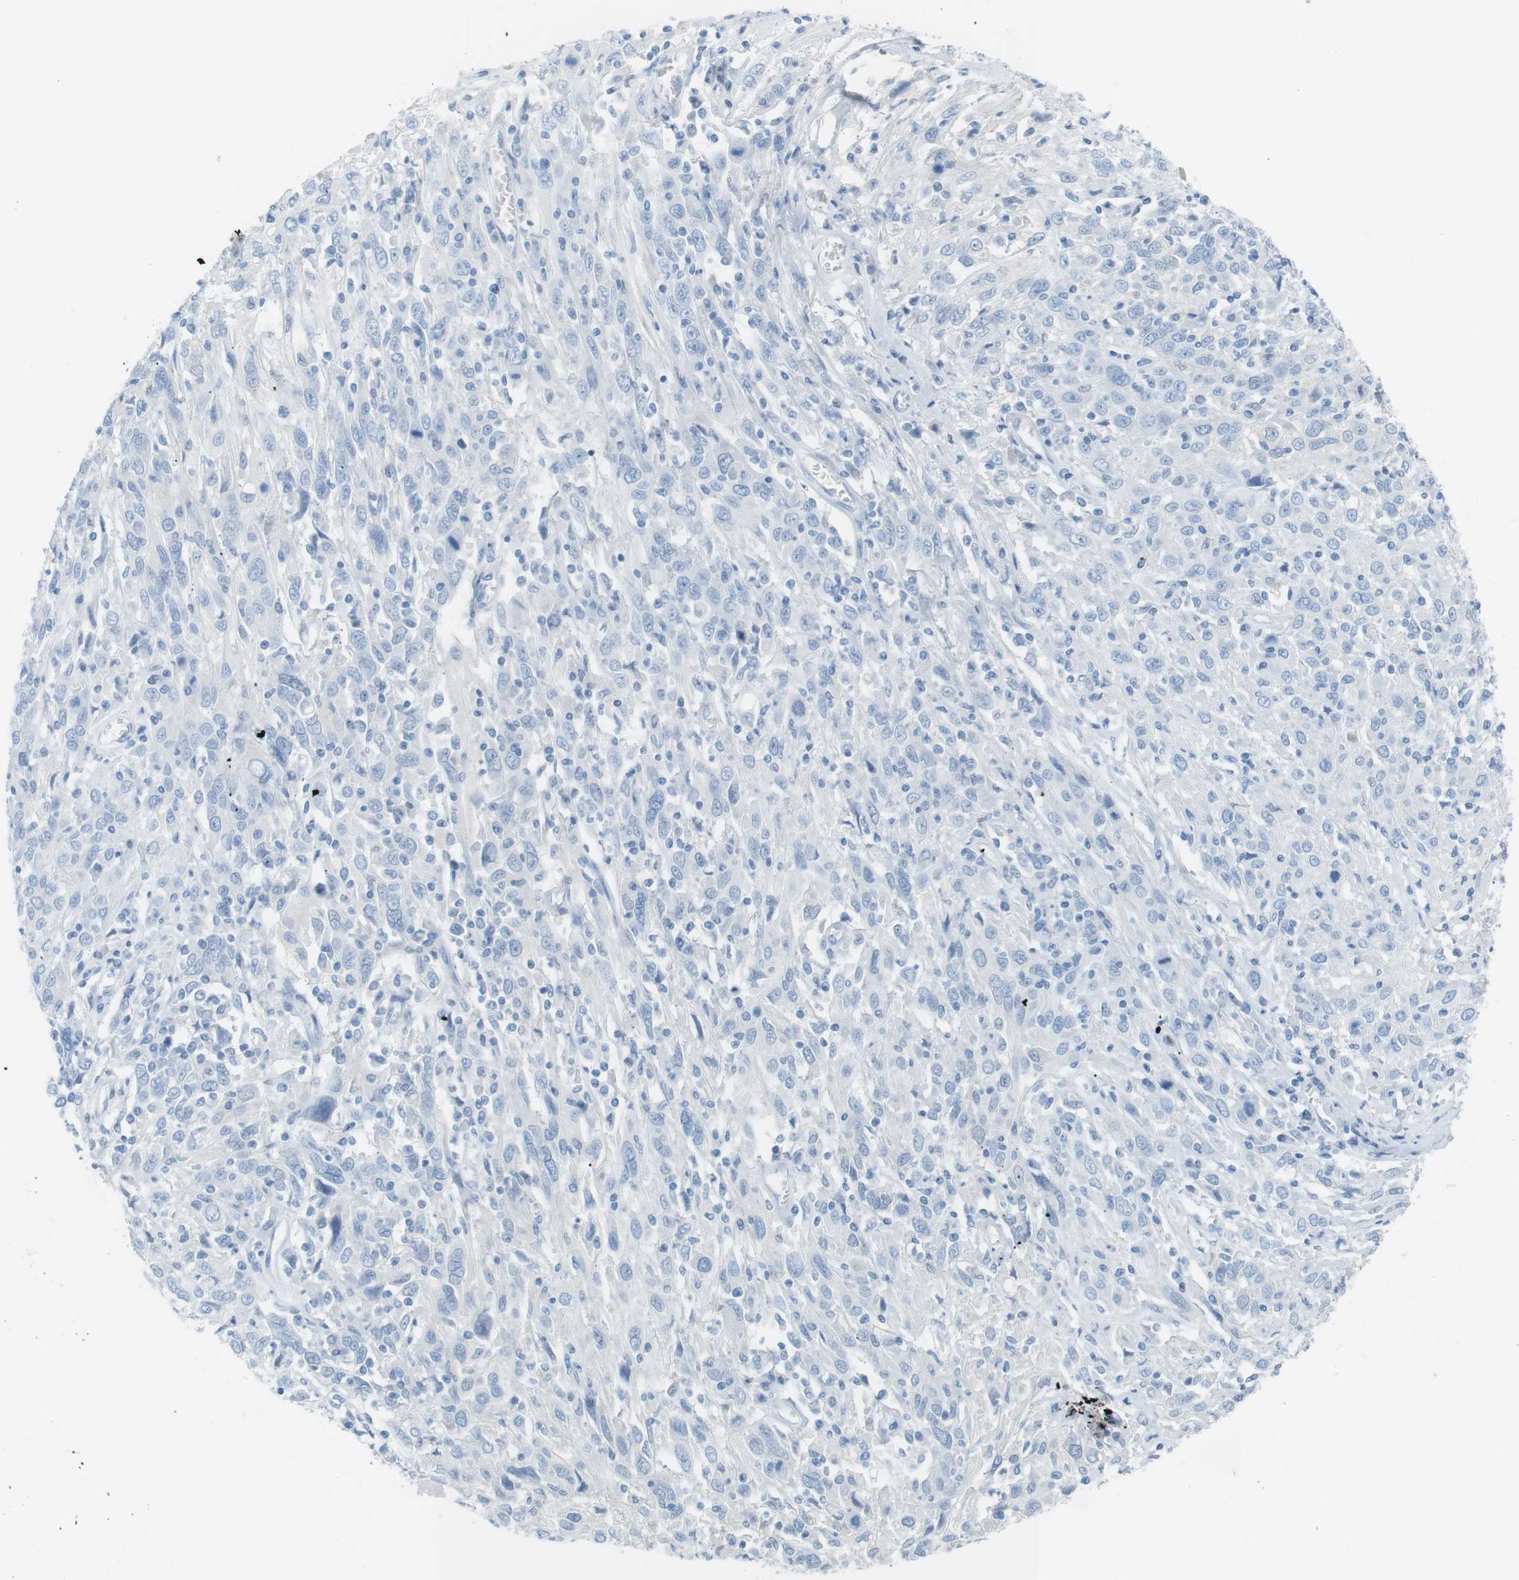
{"staining": {"intensity": "negative", "quantity": "none", "location": "none"}, "tissue": "cervical cancer", "cell_type": "Tumor cells", "image_type": "cancer", "snomed": [{"axis": "morphology", "description": "Squamous cell carcinoma, NOS"}, {"axis": "topography", "description": "Cervix"}], "caption": "Tumor cells show no significant protein expression in cervical cancer (squamous cell carcinoma).", "gene": "AZGP1", "patient": {"sex": "female", "age": 46}}